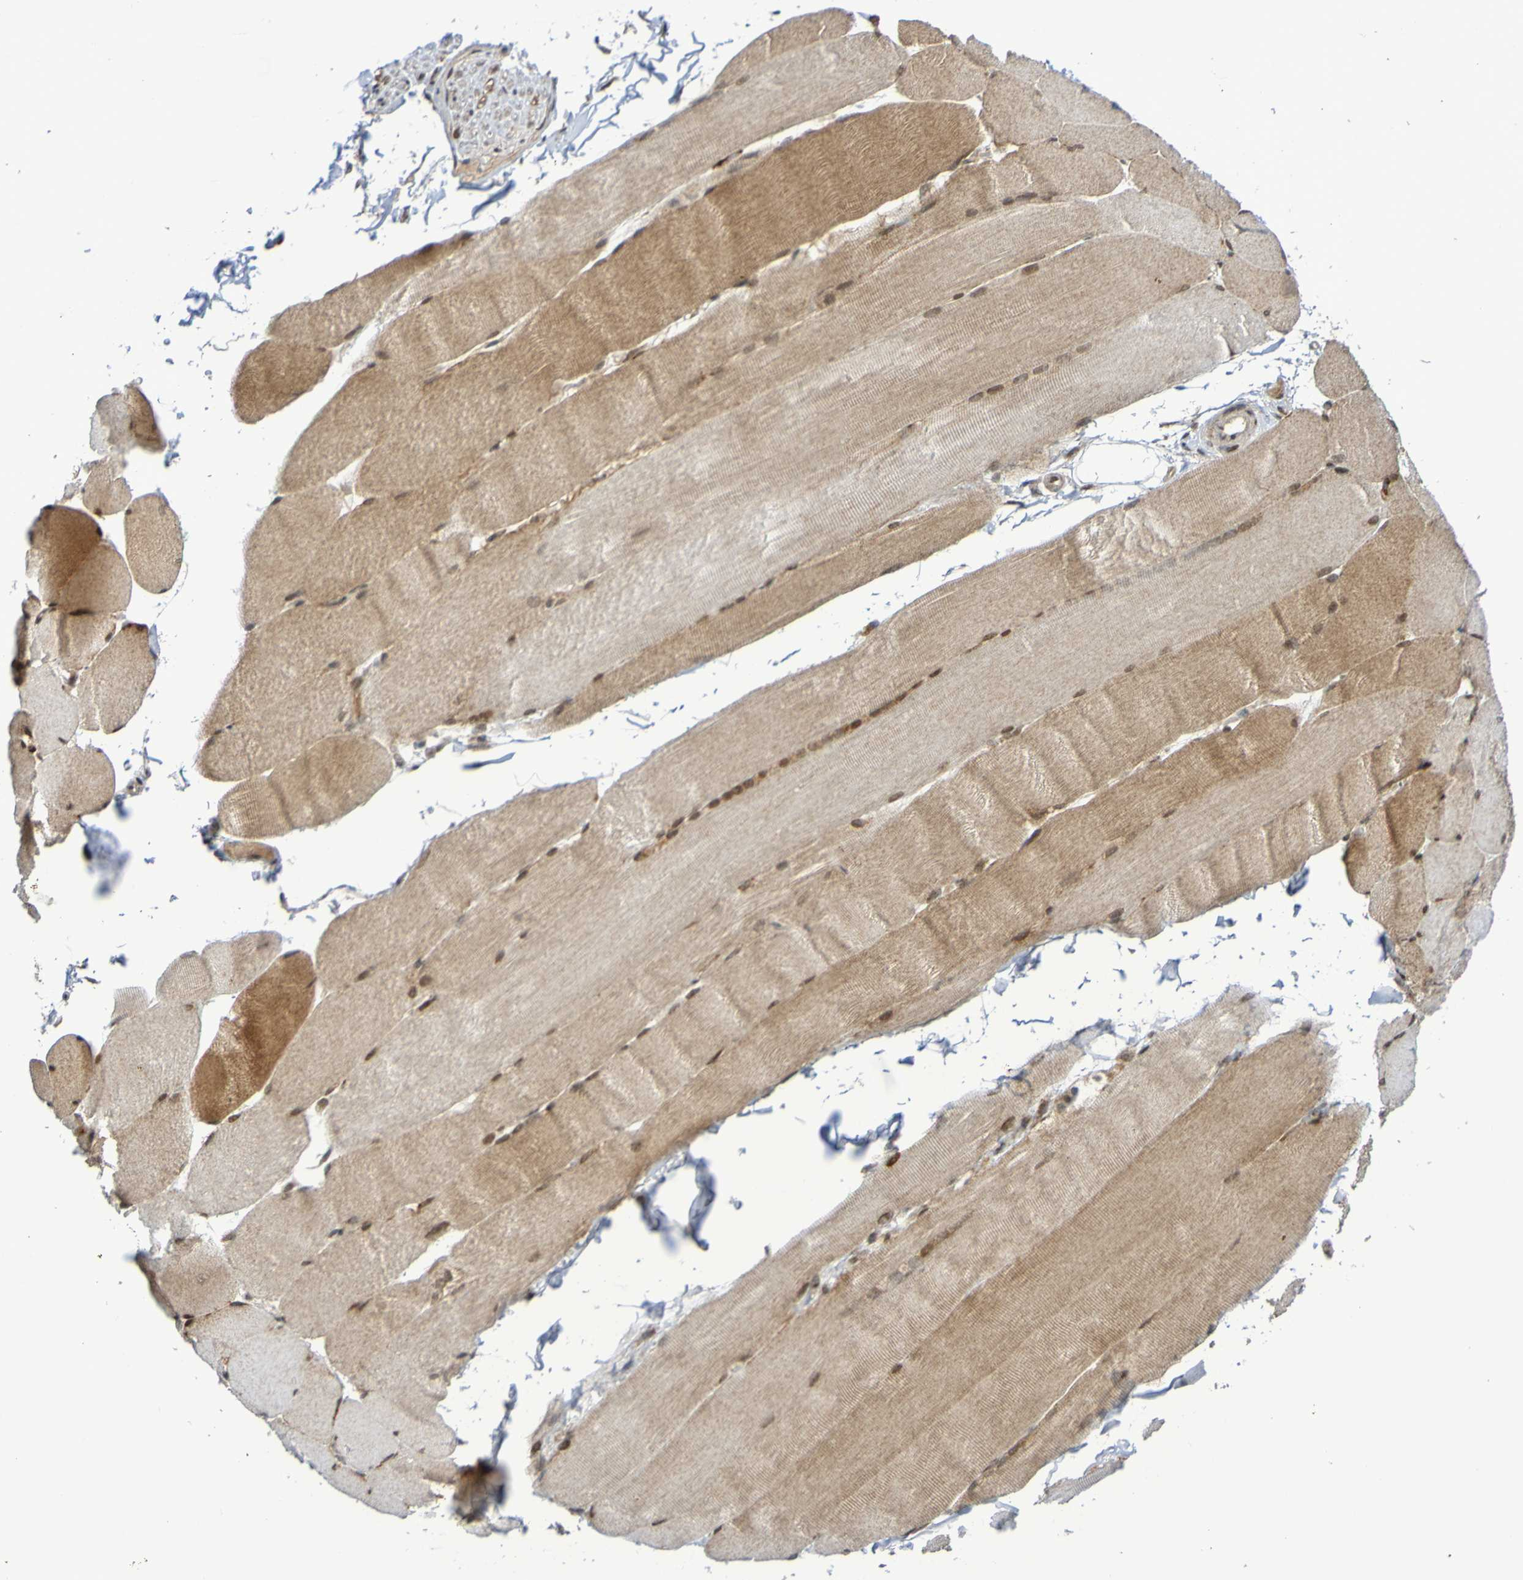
{"staining": {"intensity": "moderate", "quantity": ">75%", "location": "cytoplasmic/membranous,nuclear"}, "tissue": "skeletal muscle", "cell_type": "Myocytes", "image_type": "normal", "snomed": [{"axis": "morphology", "description": "Normal tissue, NOS"}, {"axis": "topography", "description": "Skin"}, {"axis": "topography", "description": "Skeletal muscle"}], "caption": "A brown stain shows moderate cytoplasmic/membranous,nuclear positivity of a protein in myocytes of normal skeletal muscle.", "gene": "ITLN1", "patient": {"sex": "male", "age": 83}}